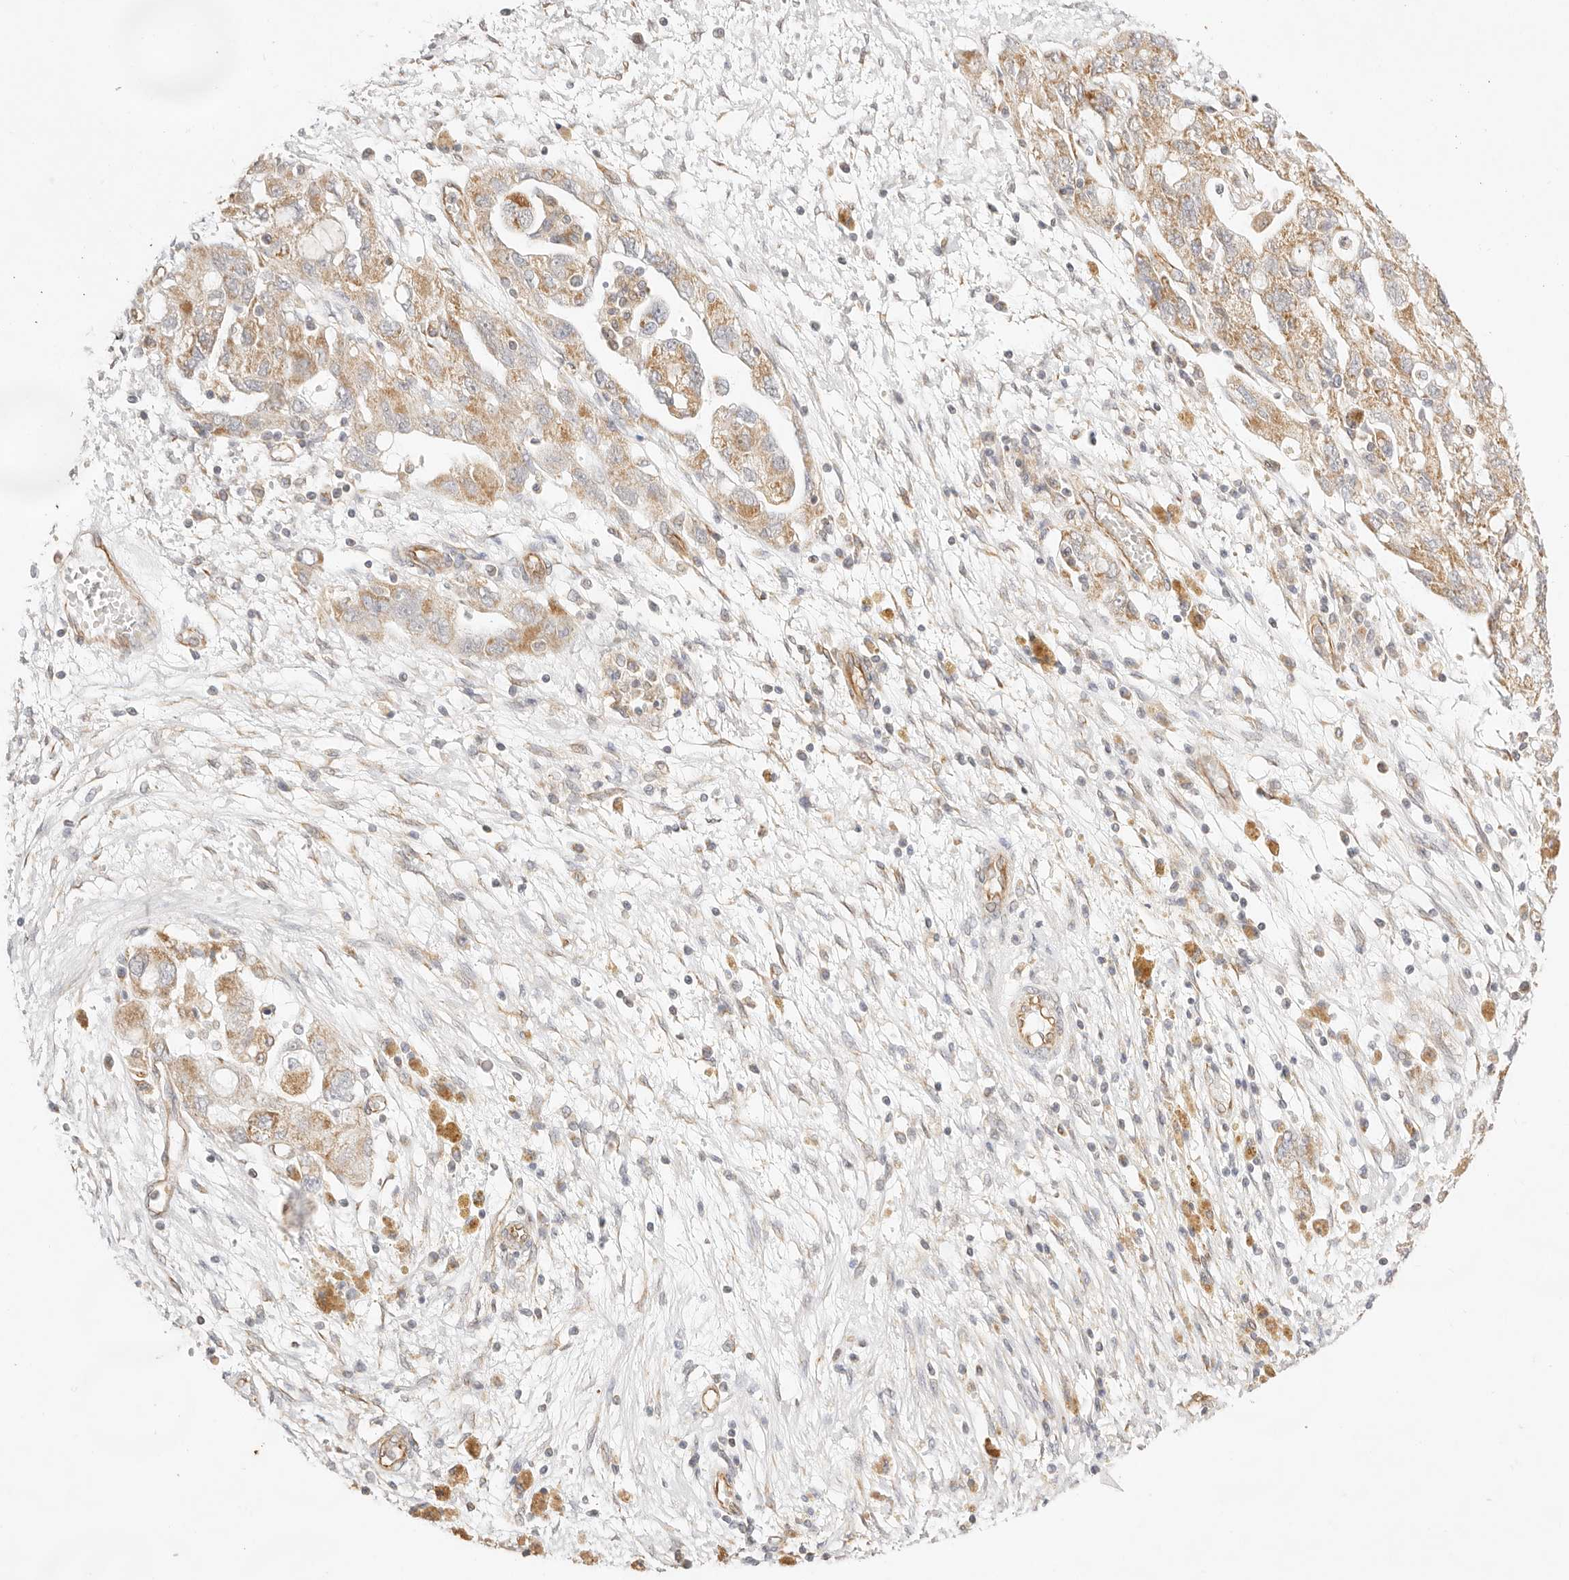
{"staining": {"intensity": "moderate", "quantity": ">75%", "location": "cytoplasmic/membranous"}, "tissue": "ovarian cancer", "cell_type": "Tumor cells", "image_type": "cancer", "snomed": [{"axis": "morphology", "description": "Carcinoma, NOS"}, {"axis": "morphology", "description": "Cystadenocarcinoma, serous, NOS"}, {"axis": "topography", "description": "Ovary"}], "caption": "This image exhibits ovarian cancer (serous cystadenocarcinoma) stained with immunohistochemistry (IHC) to label a protein in brown. The cytoplasmic/membranous of tumor cells show moderate positivity for the protein. Nuclei are counter-stained blue.", "gene": "ZC3H11A", "patient": {"sex": "female", "age": 69}}